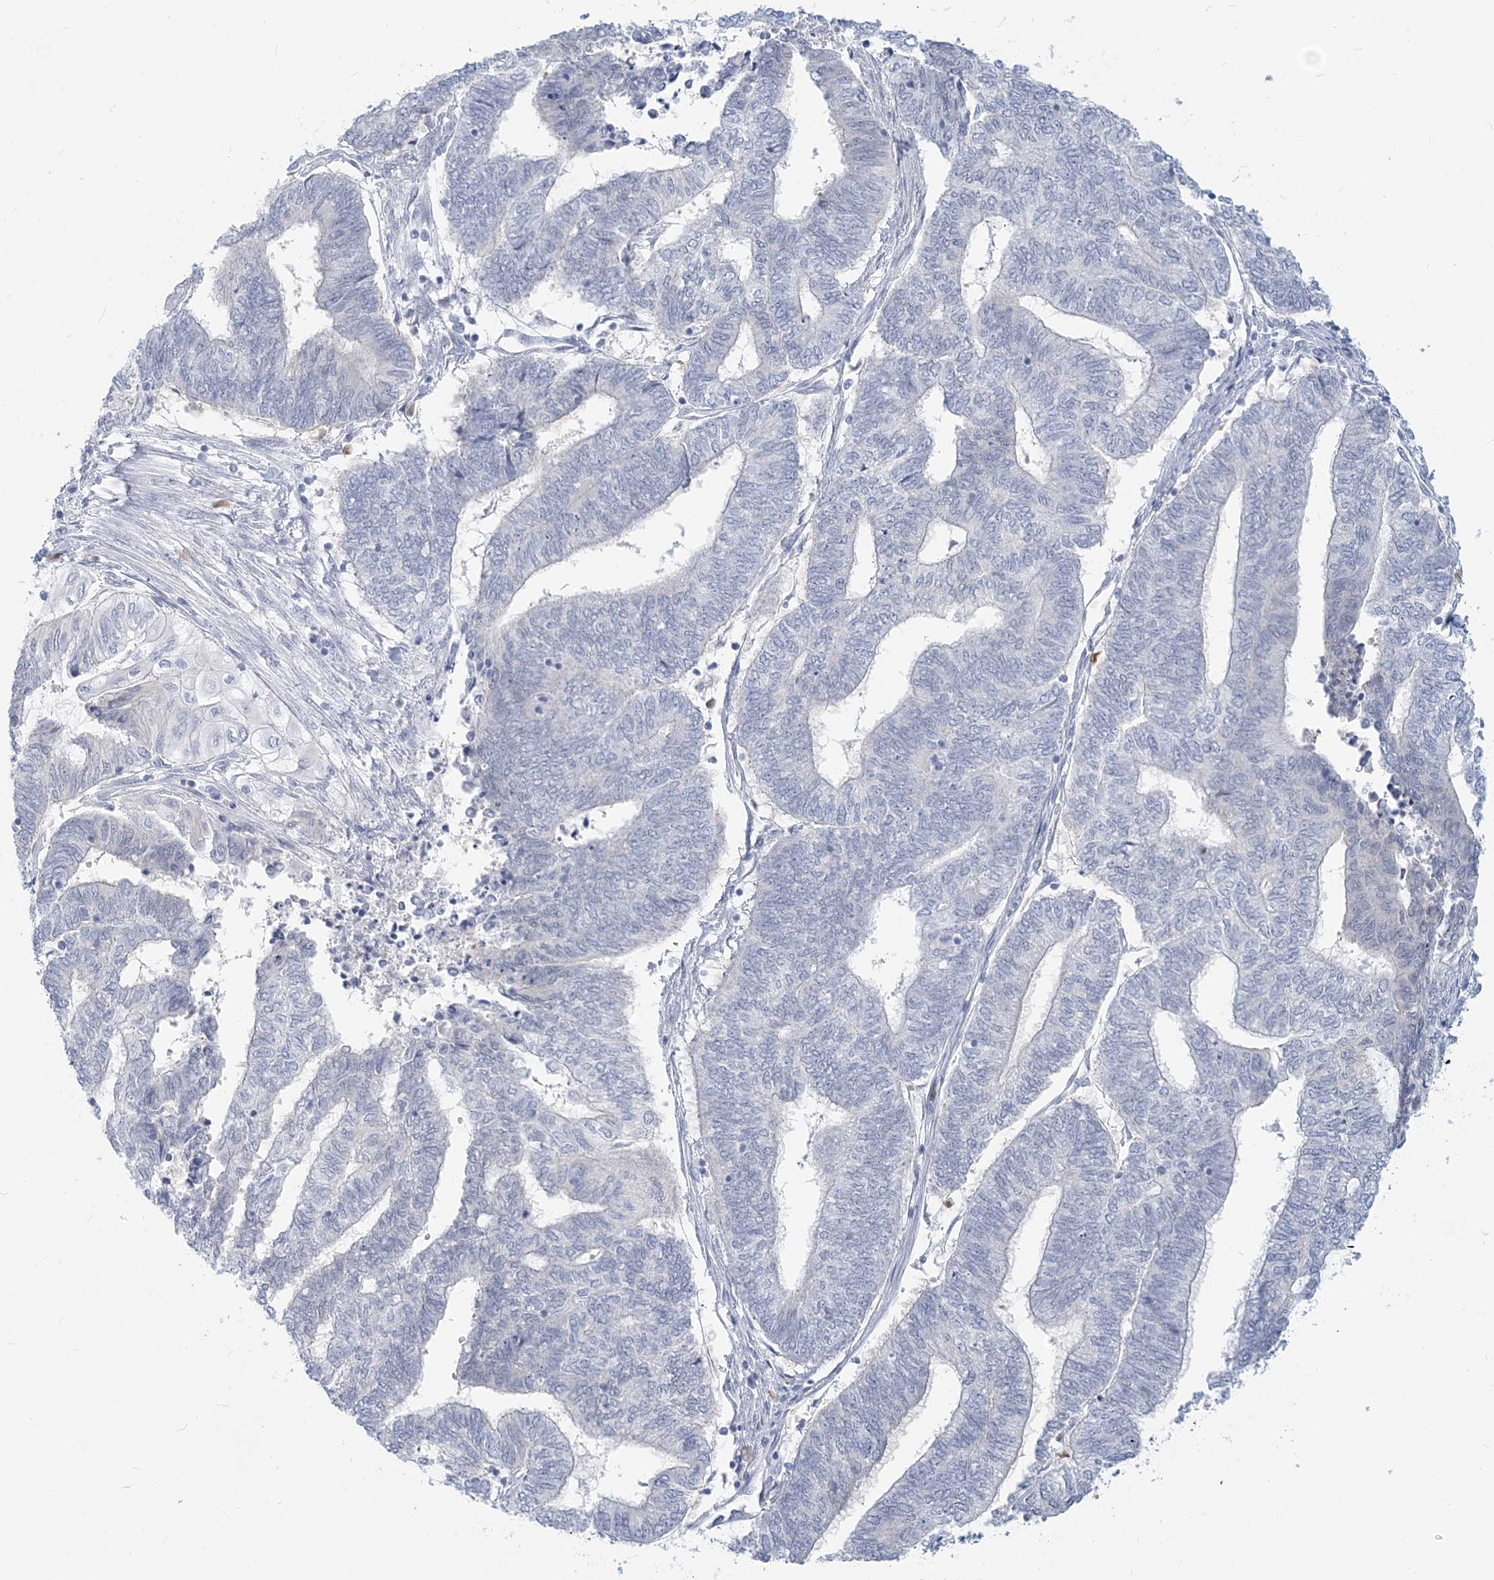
{"staining": {"intensity": "negative", "quantity": "none", "location": "none"}, "tissue": "endometrial cancer", "cell_type": "Tumor cells", "image_type": "cancer", "snomed": [{"axis": "morphology", "description": "Adenocarcinoma, NOS"}, {"axis": "topography", "description": "Uterus"}, {"axis": "topography", "description": "Endometrium"}], "caption": "Human endometrial cancer stained for a protein using IHC displays no positivity in tumor cells.", "gene": "GMPPA", "patient": {"sex": "female", "age": 70}}